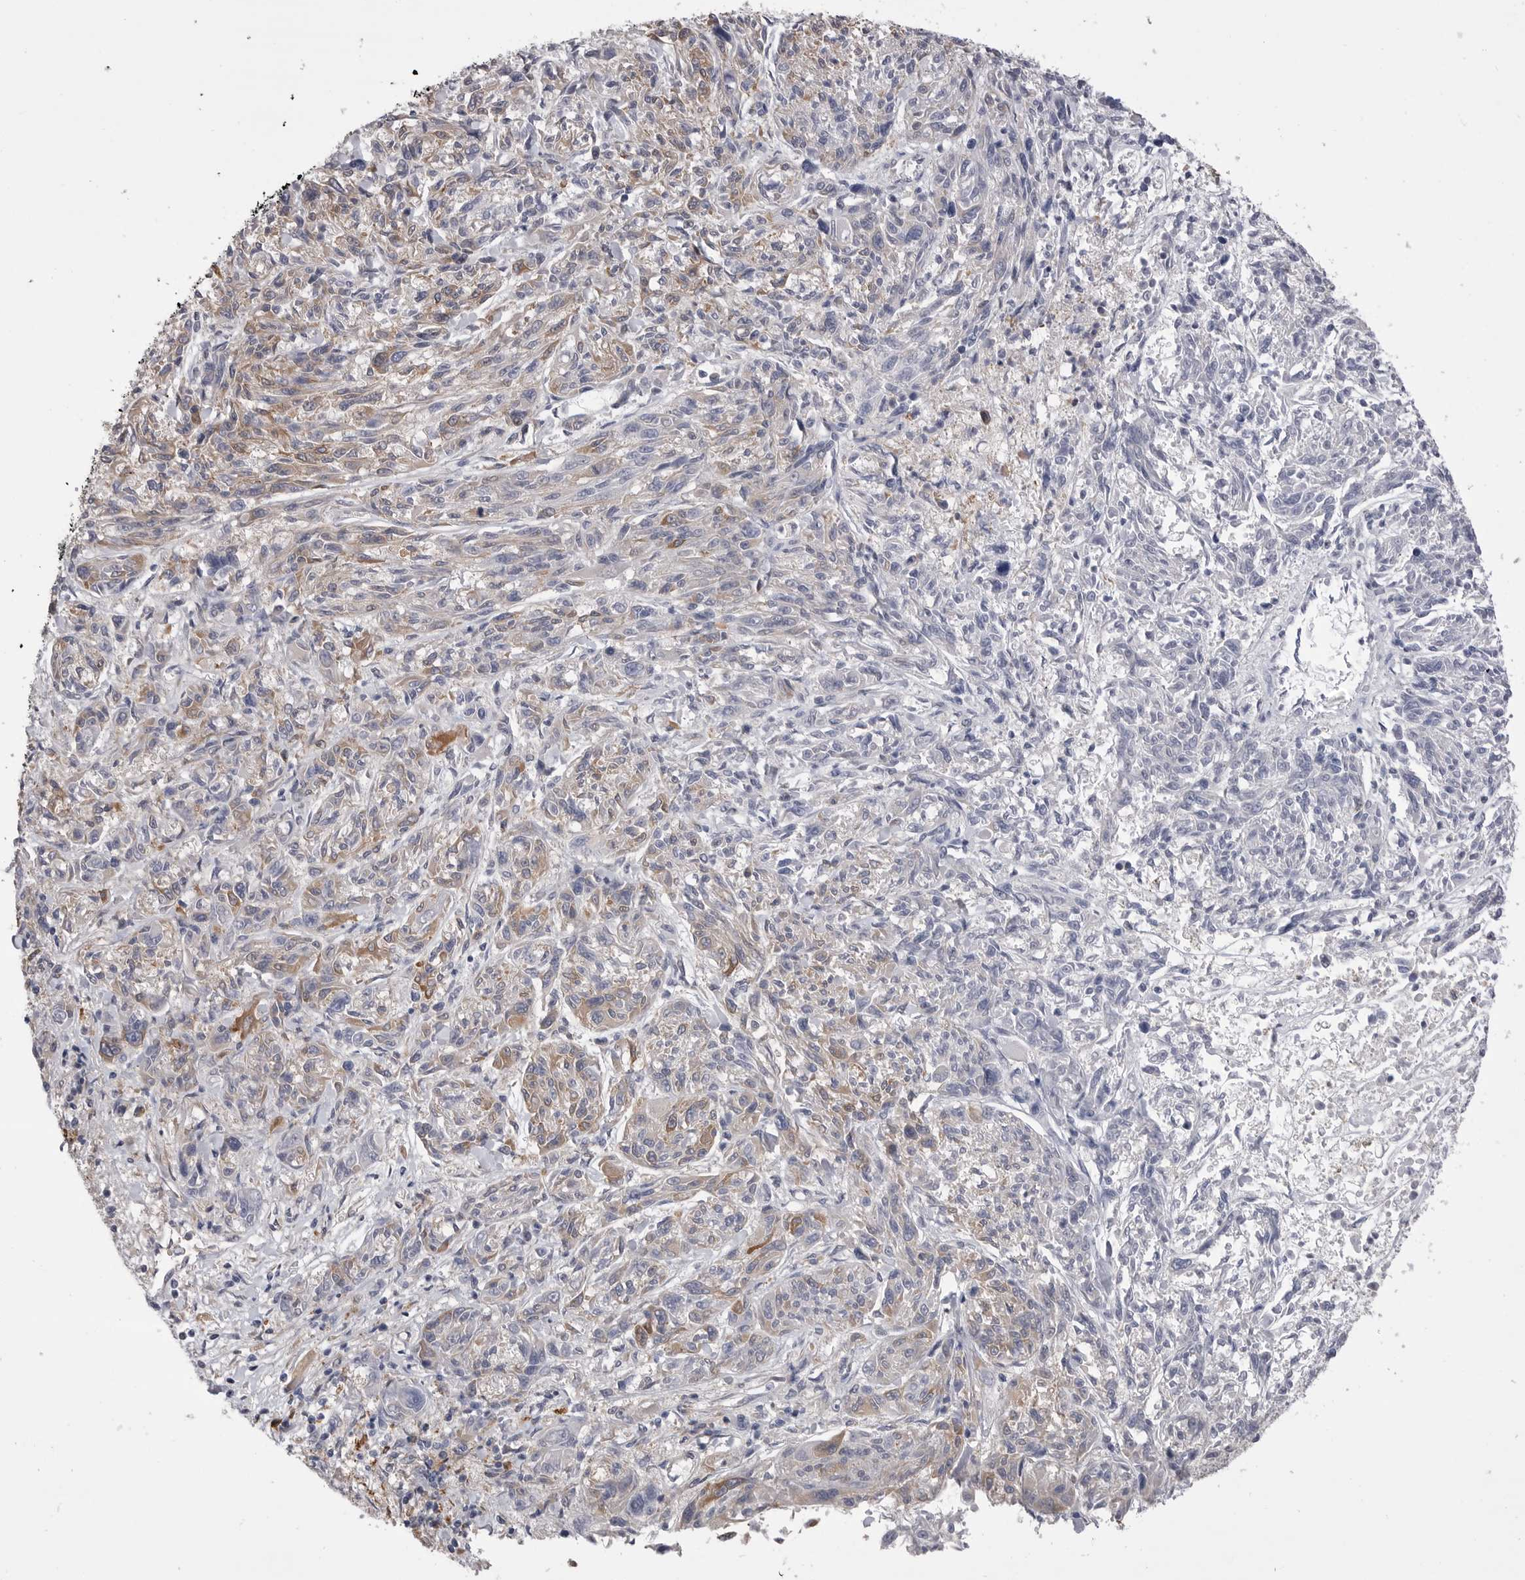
{"staining": {"intensity": "weak", "quantity": "25%-75%", "location": "cytoplasmic/membranous"}, "tissue": "melanoma", "cell_type": "Tumor cells", "image_type": "cancer", "snomed": [{"axis": "morphology", "description": "Malignant melanoma, NOS"}, {"axis": "topography", "description": "Skin"}], "caption": "Immunohistochemical staining of malignant melanoma demonstrates low levels of weak cytoplasmic/membranous protein expression in approximately 25%-75% of tumor cells.", "gene": "VAC14", "patient": {"sex": "male", "age": 53}}